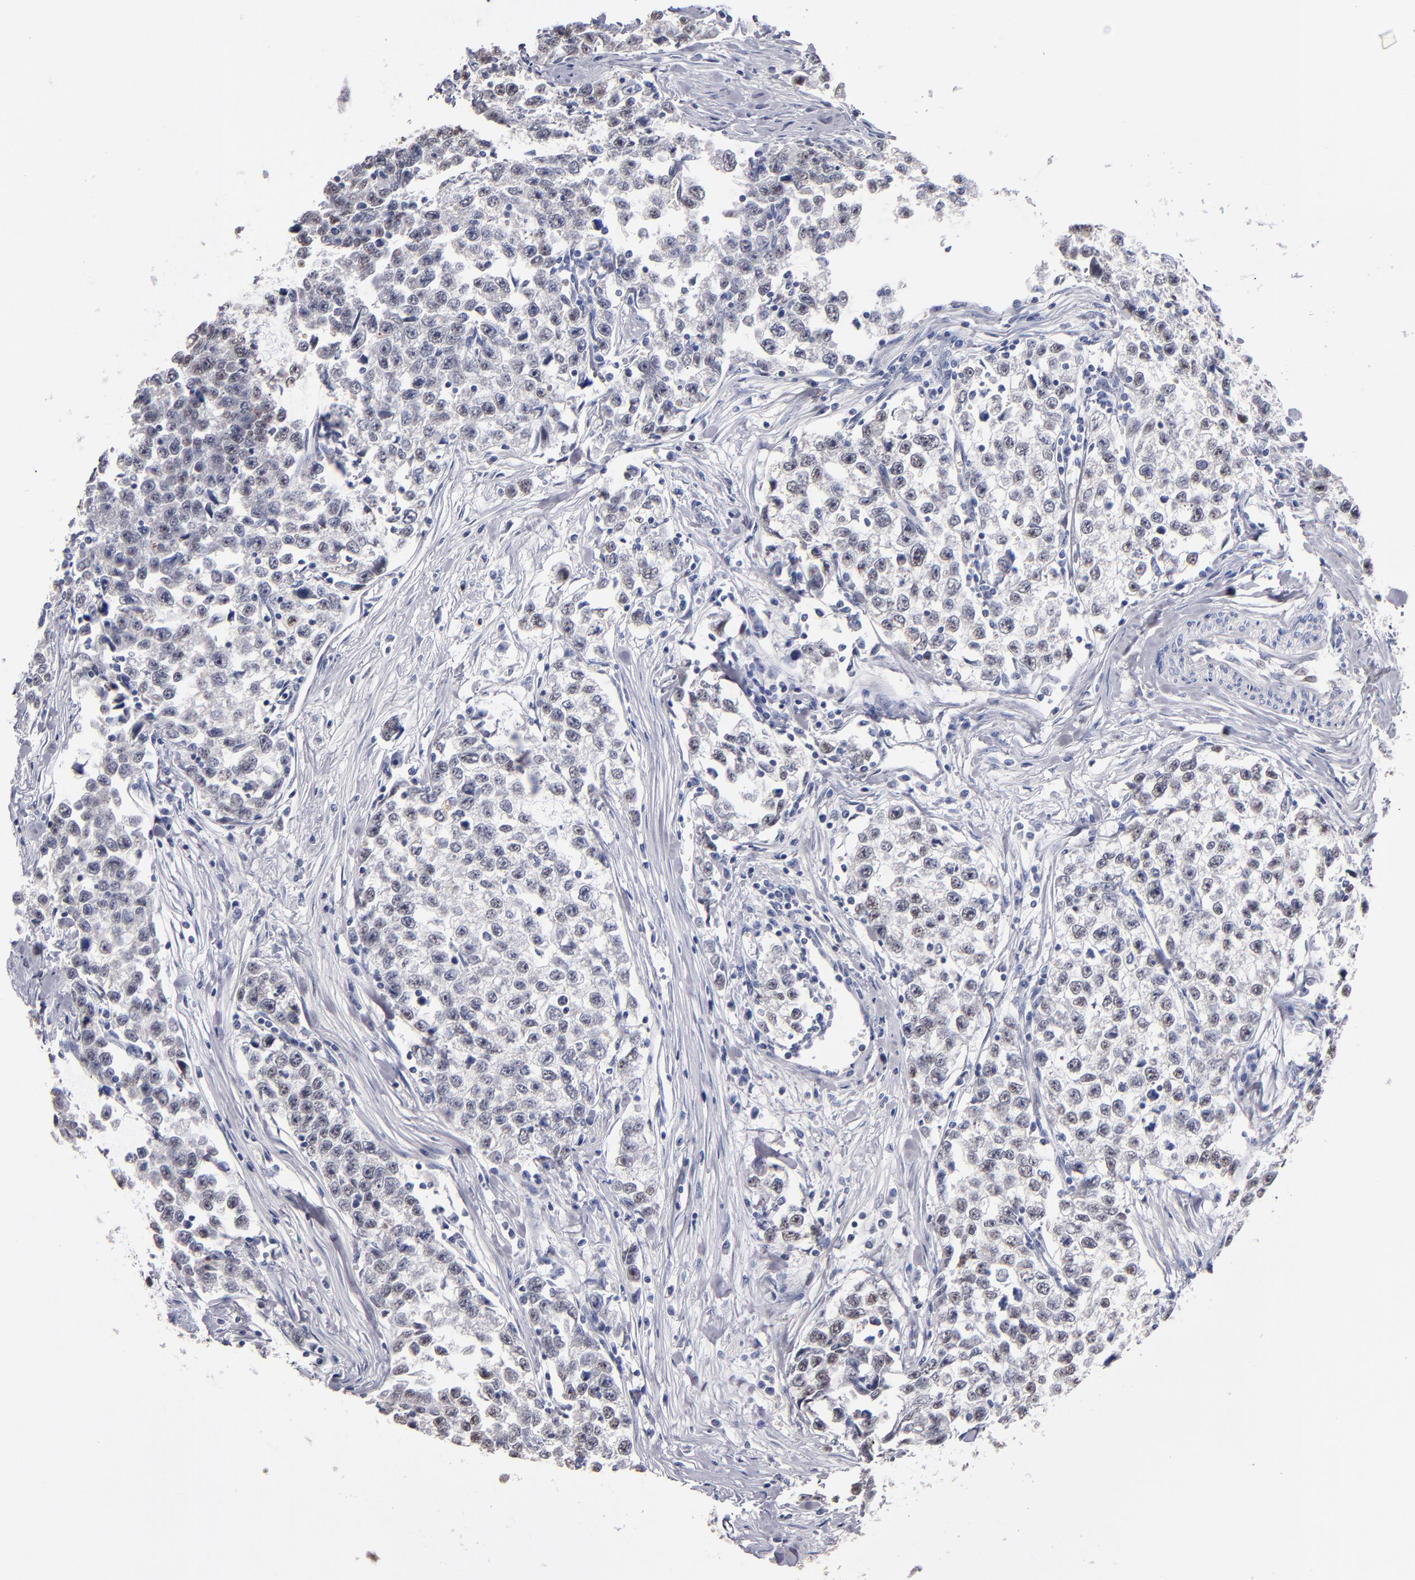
{"staining": {"intensity": "moderate", "quantity": ">75%", "location": "nuclear"}, "tissue": "testis cancer", "cell_type": "Tumor cells", "image_type": "cancer", "snomed": [{"axis": "morphology", "description": "Seminoma, NOS"}, {"axis": "morphology", "description": "Carcinoma, Embryonal, NOS"}, {"axis": "topography", "description": "Testis"}], "caption": "Brown immunohistochemical staining in testis seminoma reveals moderate nuclear expression in about >75% of tumor cells.", "gene": "MN1", "patient": {"sex": "male", "age": 30}}